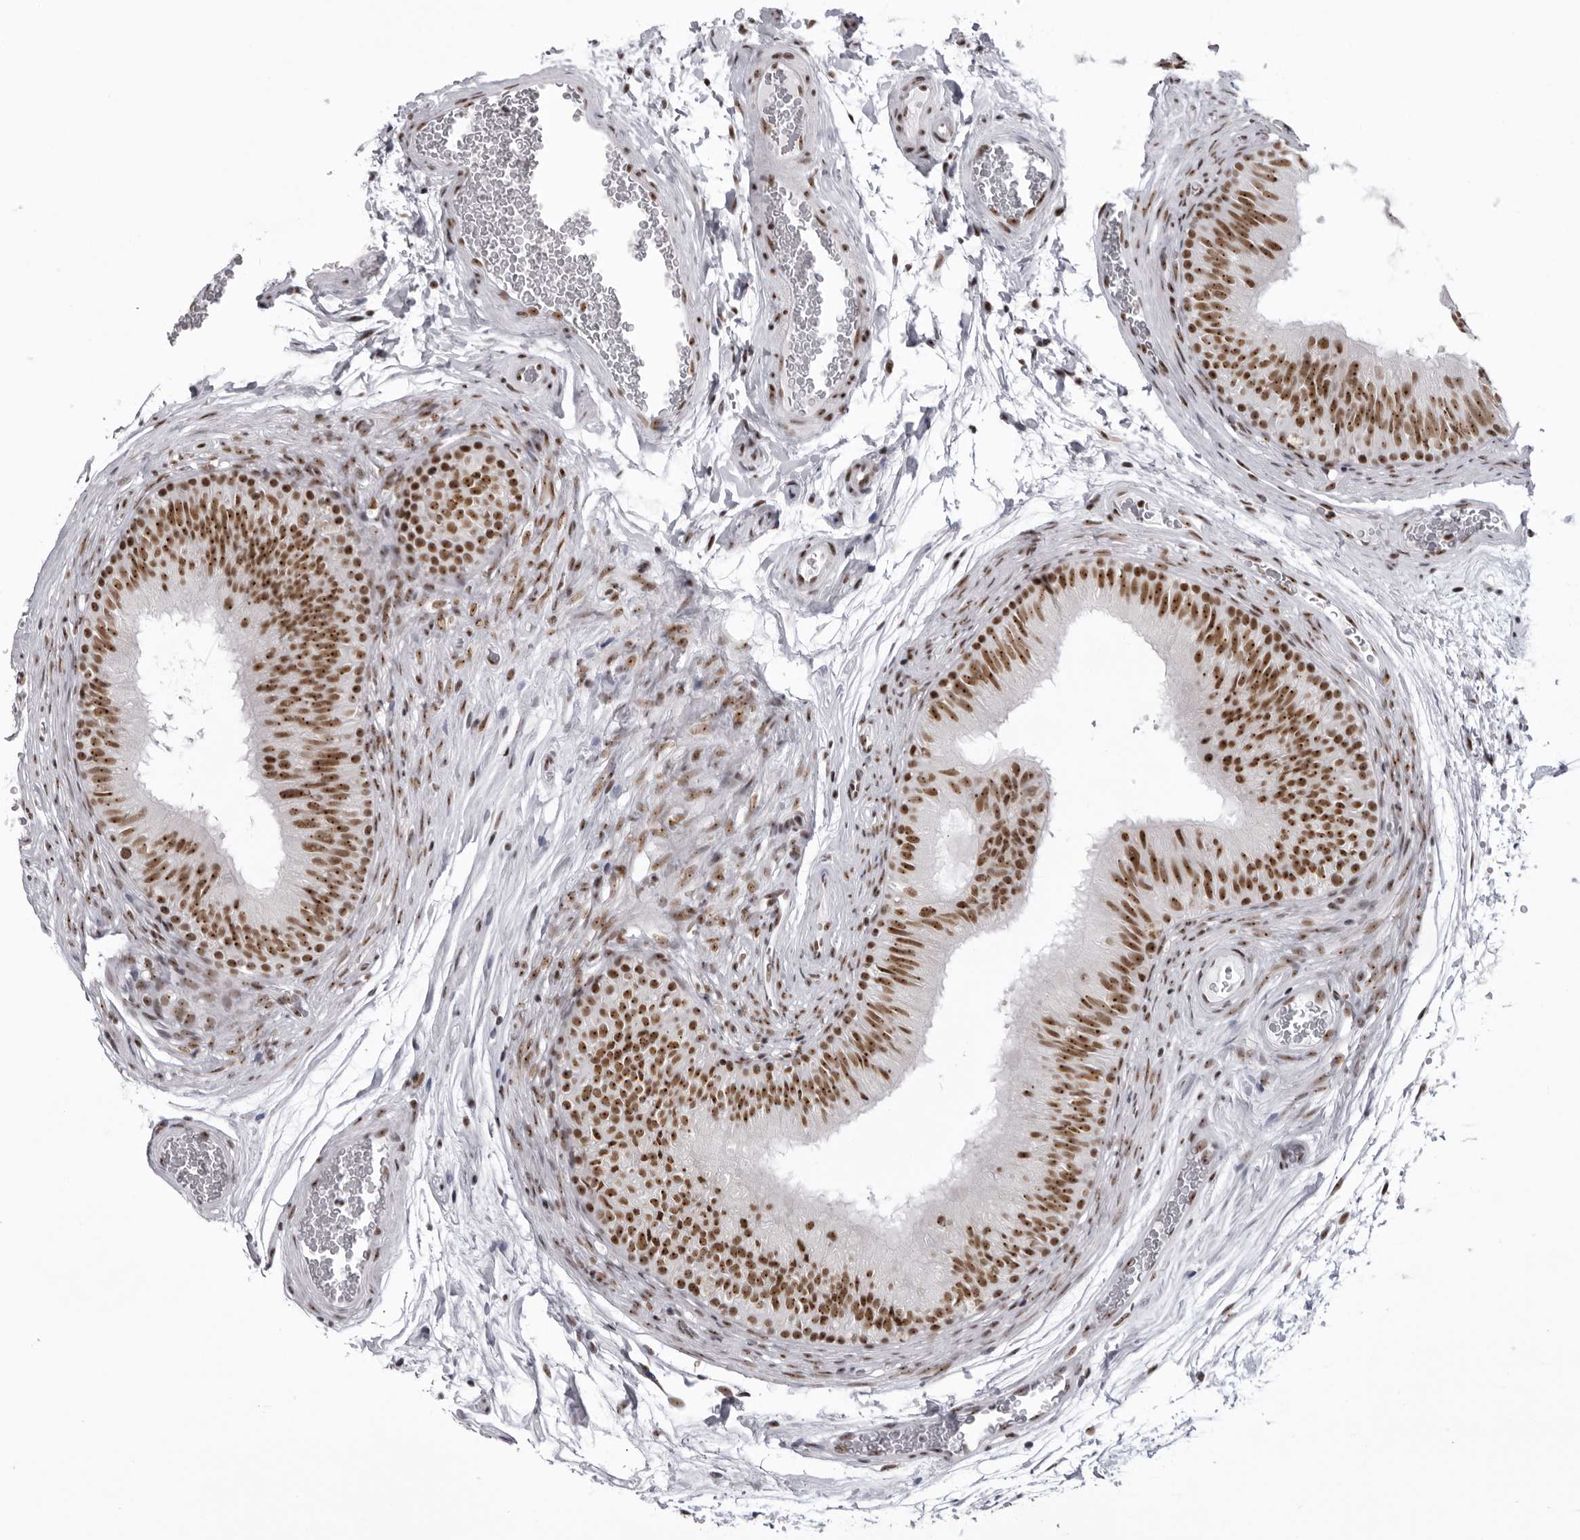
{"staining": {"intensity": "strong", "quantity": ">75%", "location": "nuclear"}, "tissue": "epididymis", "cell_type": "Glandular cells", "image_type": "normal", "snomed": [{"axis": "morphology", "description": "Normal tissue, NOS"}, {"axis": "topography", "description": "Epididymis"}], "caption": "Protein expression by IHC displays strong nuclear positivity in approximately >75% of glandular cells in unremarkable epididymis. (DAB = brown stain, brightfield microscopy at high magnification).", "gene": "DHX9", "patient": {"sex": "male", "age": 36}}